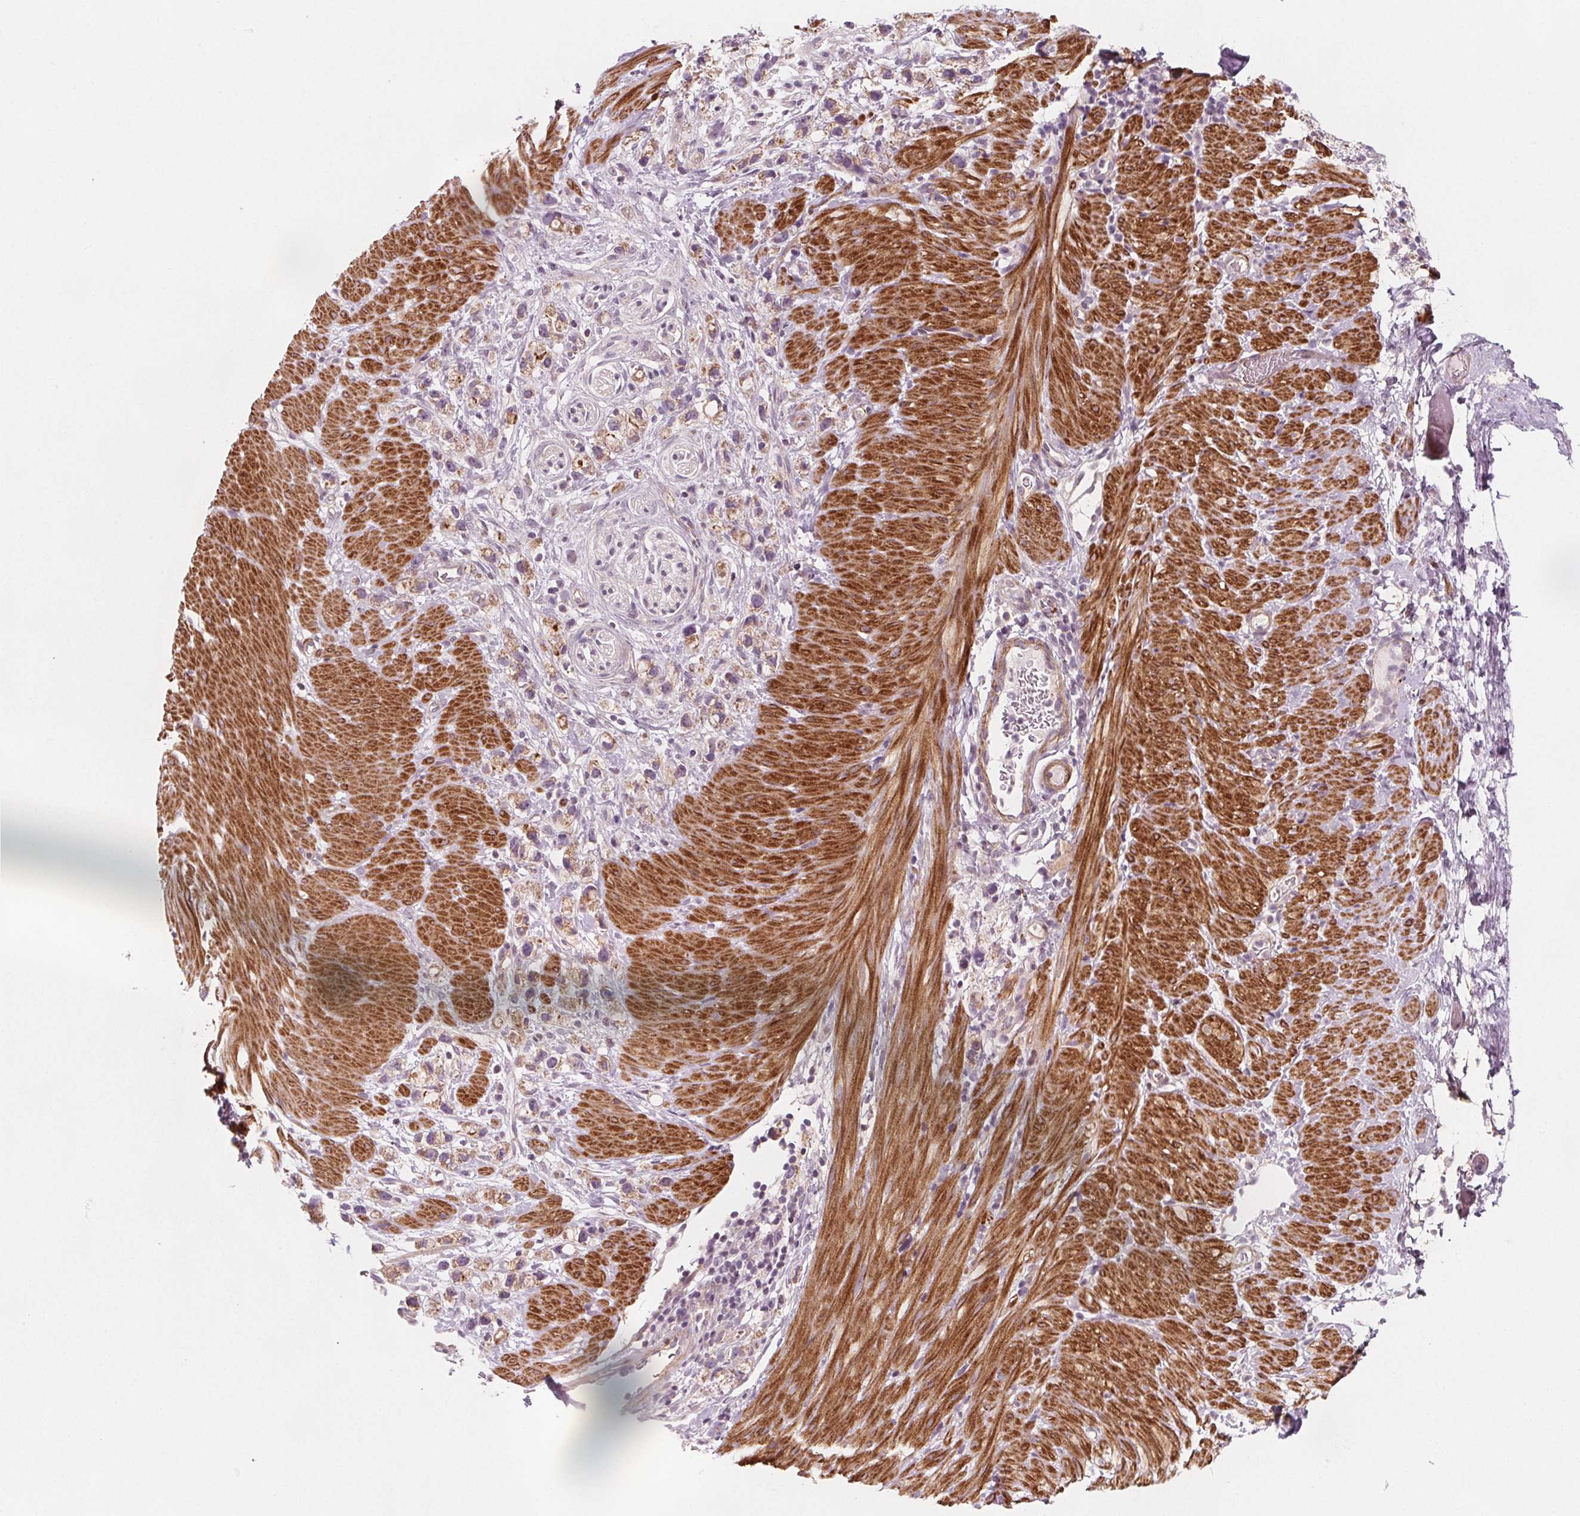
{"staining": {"intensity": "weak", "quantity": "25%-75%", "location": "cytoplasmic/membranous"}, "tissue": "stomach cancer", "cell_type": "Tumor cells", "image_type": "cancer", "snomed": [{"axis": "morphology", "description": "Adenocarcinoma, NOS"}, {"axis": "topography", "description": "Stomach"}], "caption": "Protein staining reveals weak cytoplasmic/membranous positivity in approximately 25%-75% of tumor cells in stomach adenocarcinoma.", "gene": "ADAM33", "patient": {"sex": "female", "age": 59}}